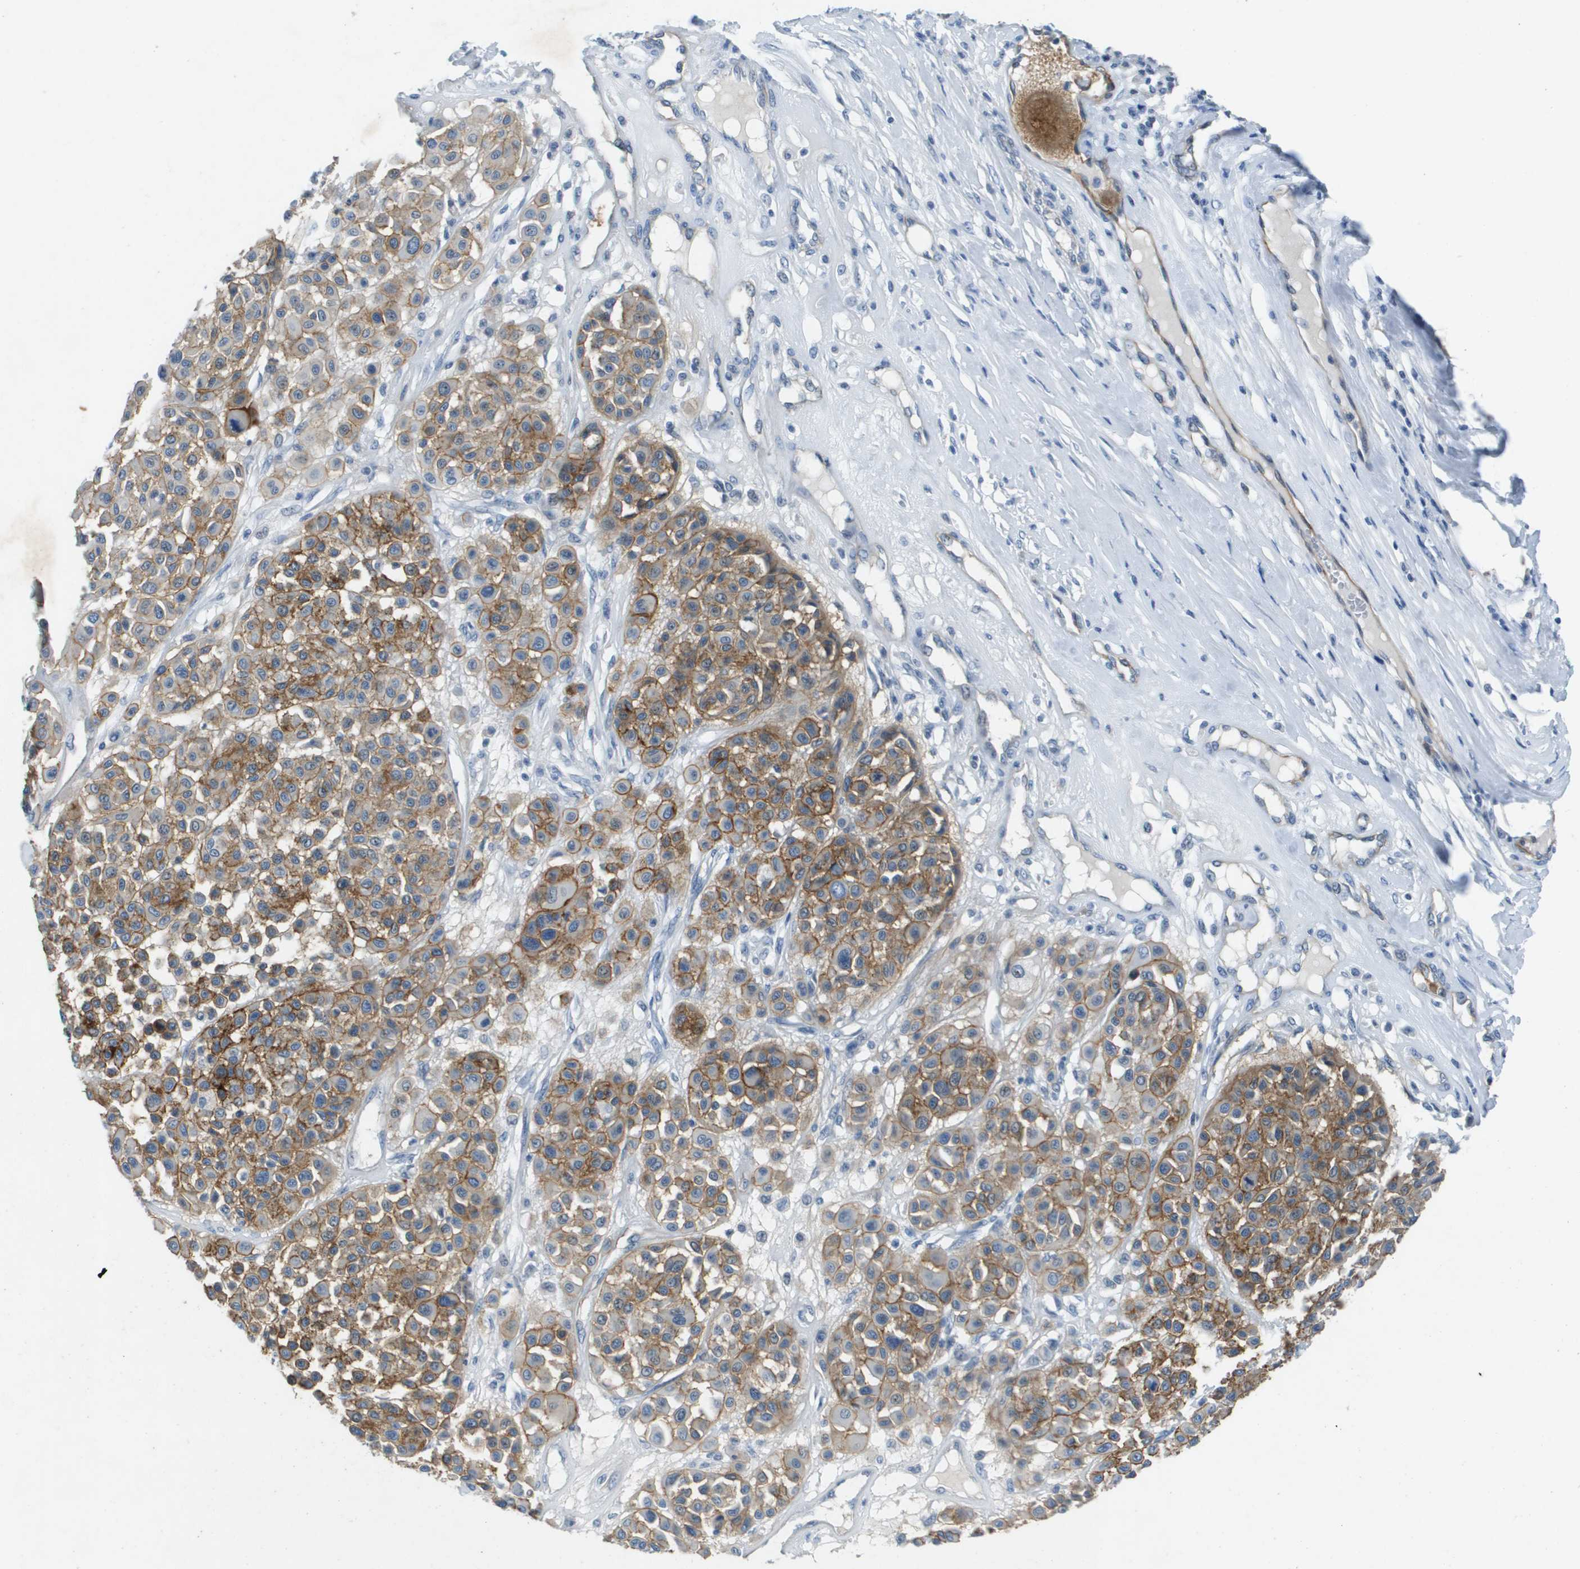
{"staining": {"intensity": "moderate", "quantity": ">75%", "location": "cytoplasmic/membranous"}, "tissue": "melanoma", "cell_type": "Tumor cells", "image_type": "cancer", "snomed": [{"axis": "morphology", "description": "Malignant melanoma, Metastatic site"}, {"axis": "topography", "description": "Soft tissue"}], "caption": "A micrograph showing moderate cytoplasmic/membranous expression in about >75% of tumor cells in melanoma, as visualized by brown immunohistochemical staining.", "gene": "ITGA6", "patient": {"sex": "male", "age": 41}}